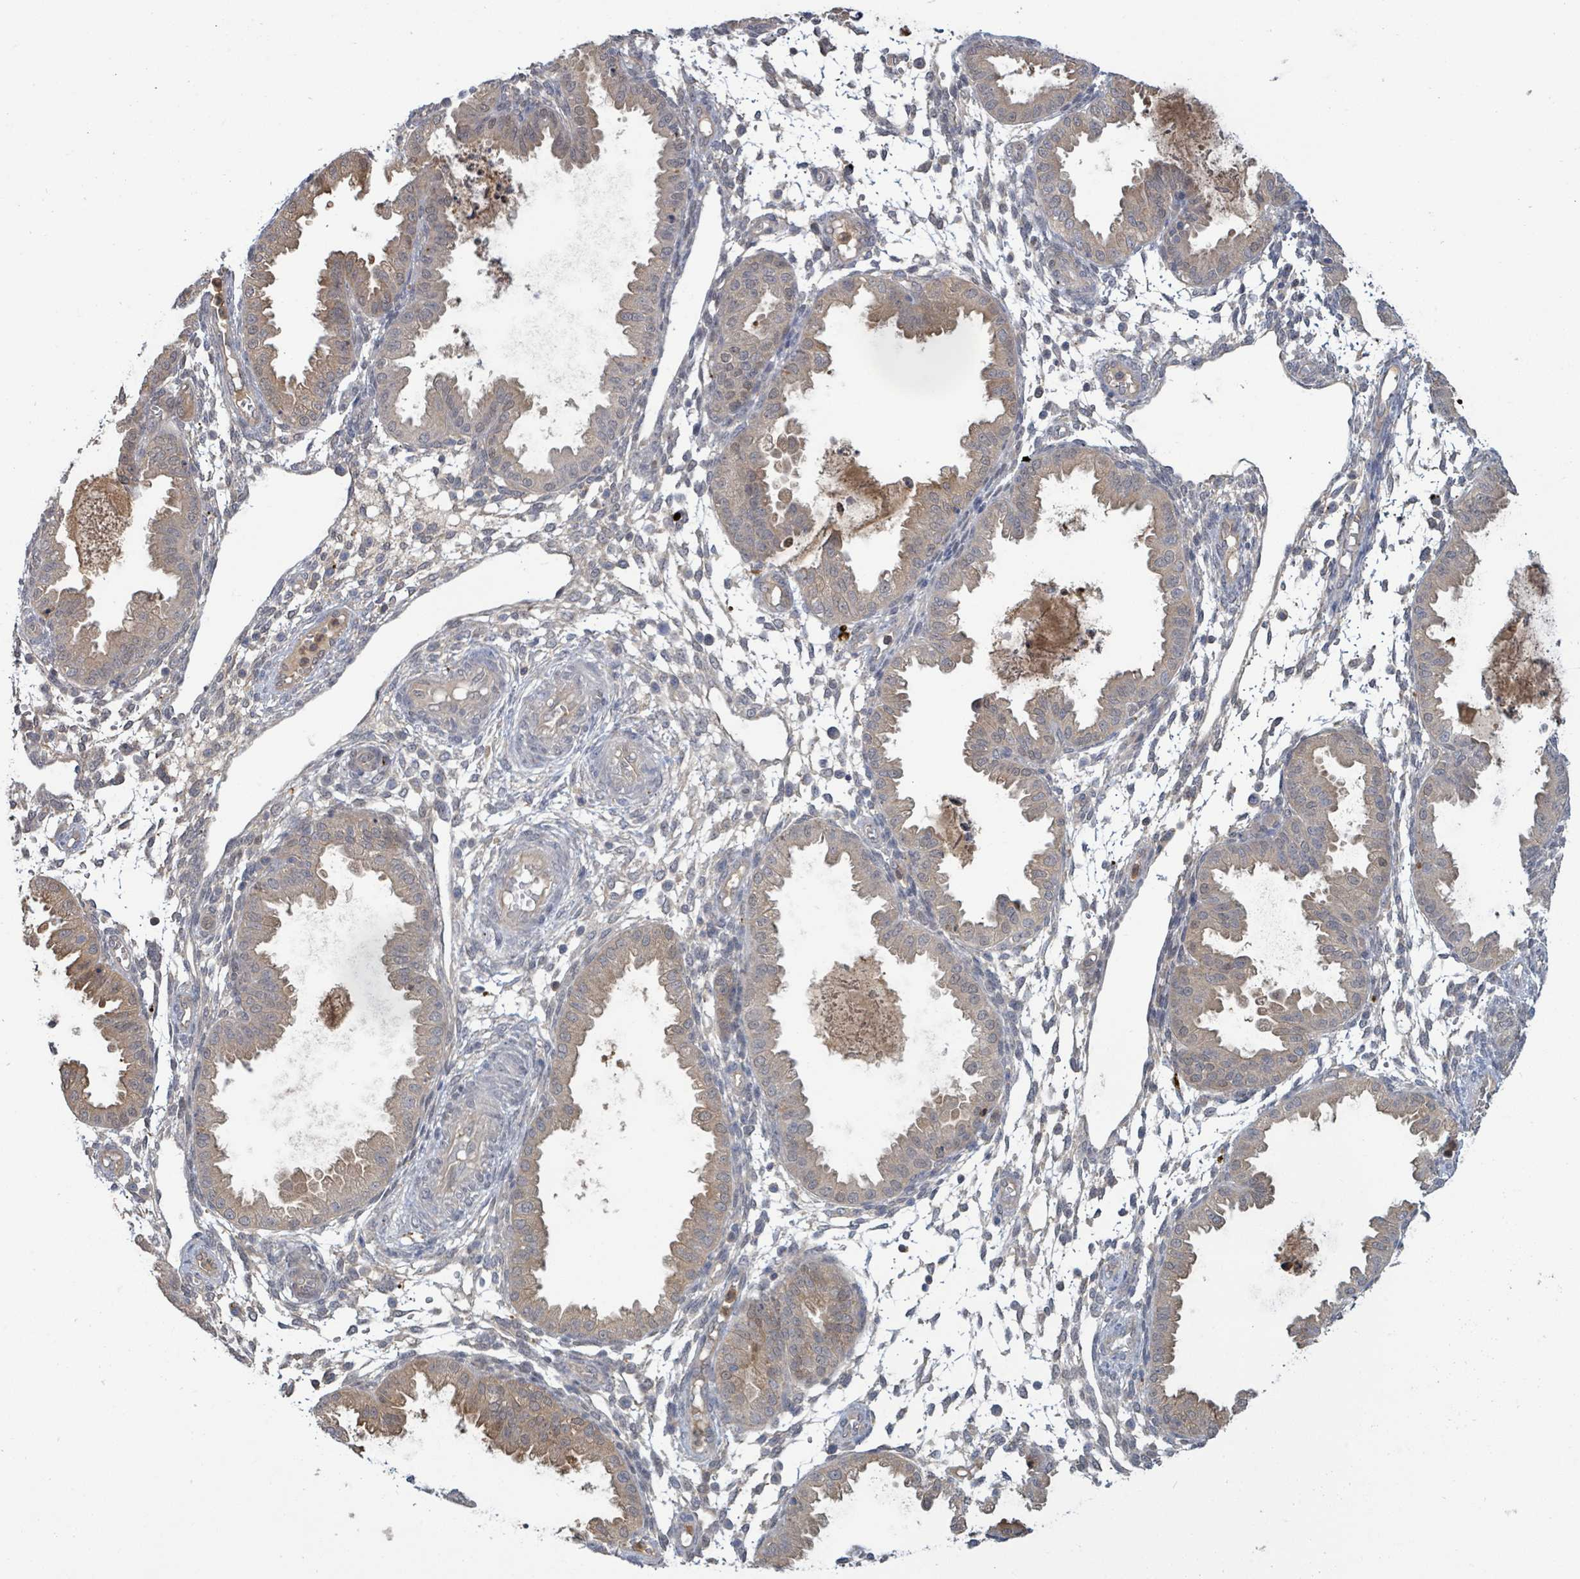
{"staining": {"intensity": "negative", "quantity": "none", "location": "none"}, "tissue": "endometrium", "cell_type": "Cells in endometrial stroma", "image_type": "normal", "snomed": [{"axis": "morphology", "description": "Normal tissue, NOS"}, {"axis": "topography", "description": "Endometrium"}], "caption": "This is an immunohistochemistry histopathology image of benign human endometrium. There is no expression in cells in endometrial stroma.", "gene": "PGAM1", "patient": {"sex": "female", "age": 33}}